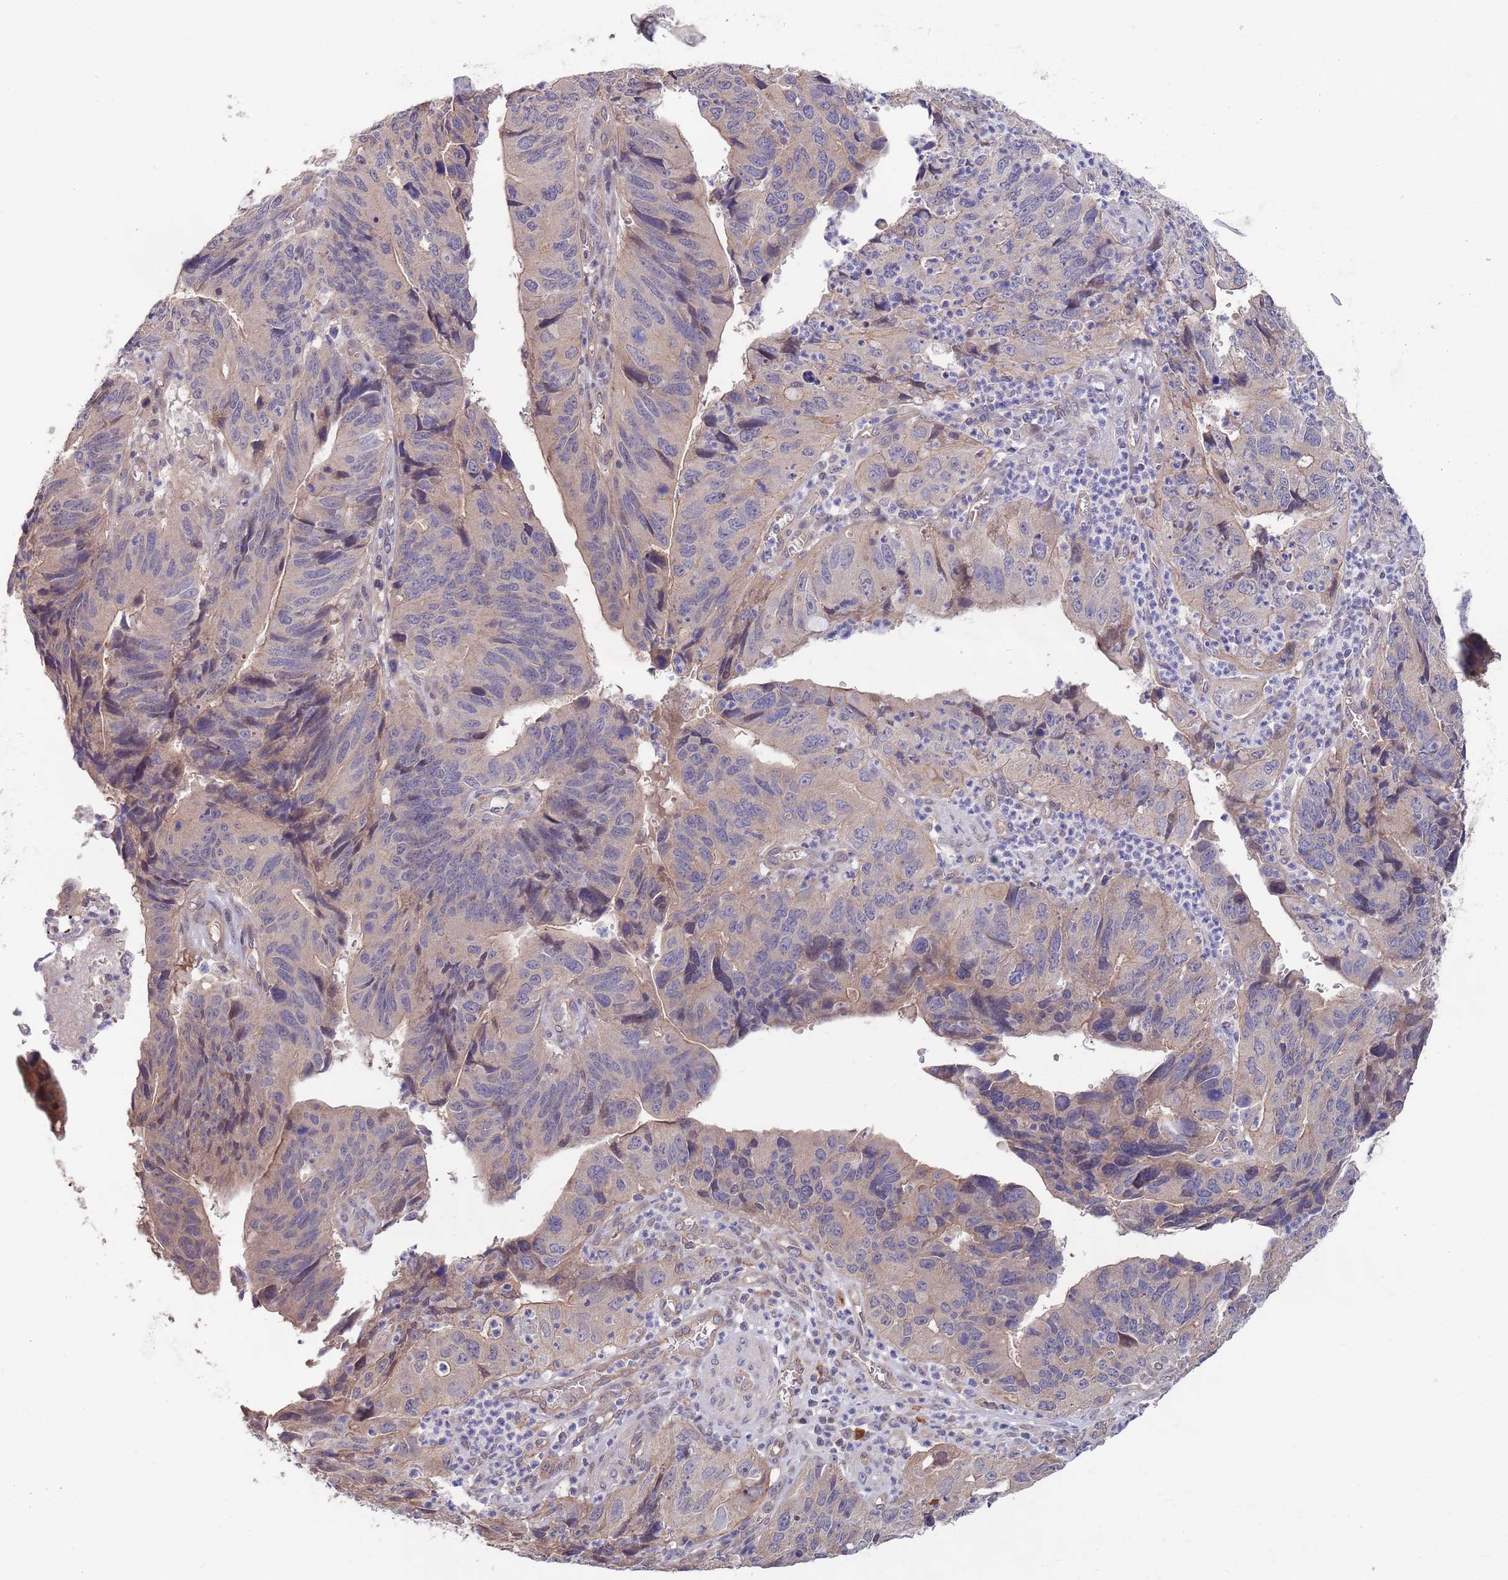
{"staining": {"intensity": "weak", "quantity": "<25%", "location": "cytoplasmic/membranous"}, "tissue": "stomach cancer", "cell_type": "Tumor cells", "image_type": "cancer", "snomed": [{"axis": "morphology", "description": "Adenocarcinoma, NOS"}, {"axis": "topography", "description": "Stomach"}], "caption": "A micrograph of stomach adenocarcinoma stained for a protein displays no brown staining in tumor cells.", "gene": "MARVELD2", "patient": {"sex": "male", "age": 59}}